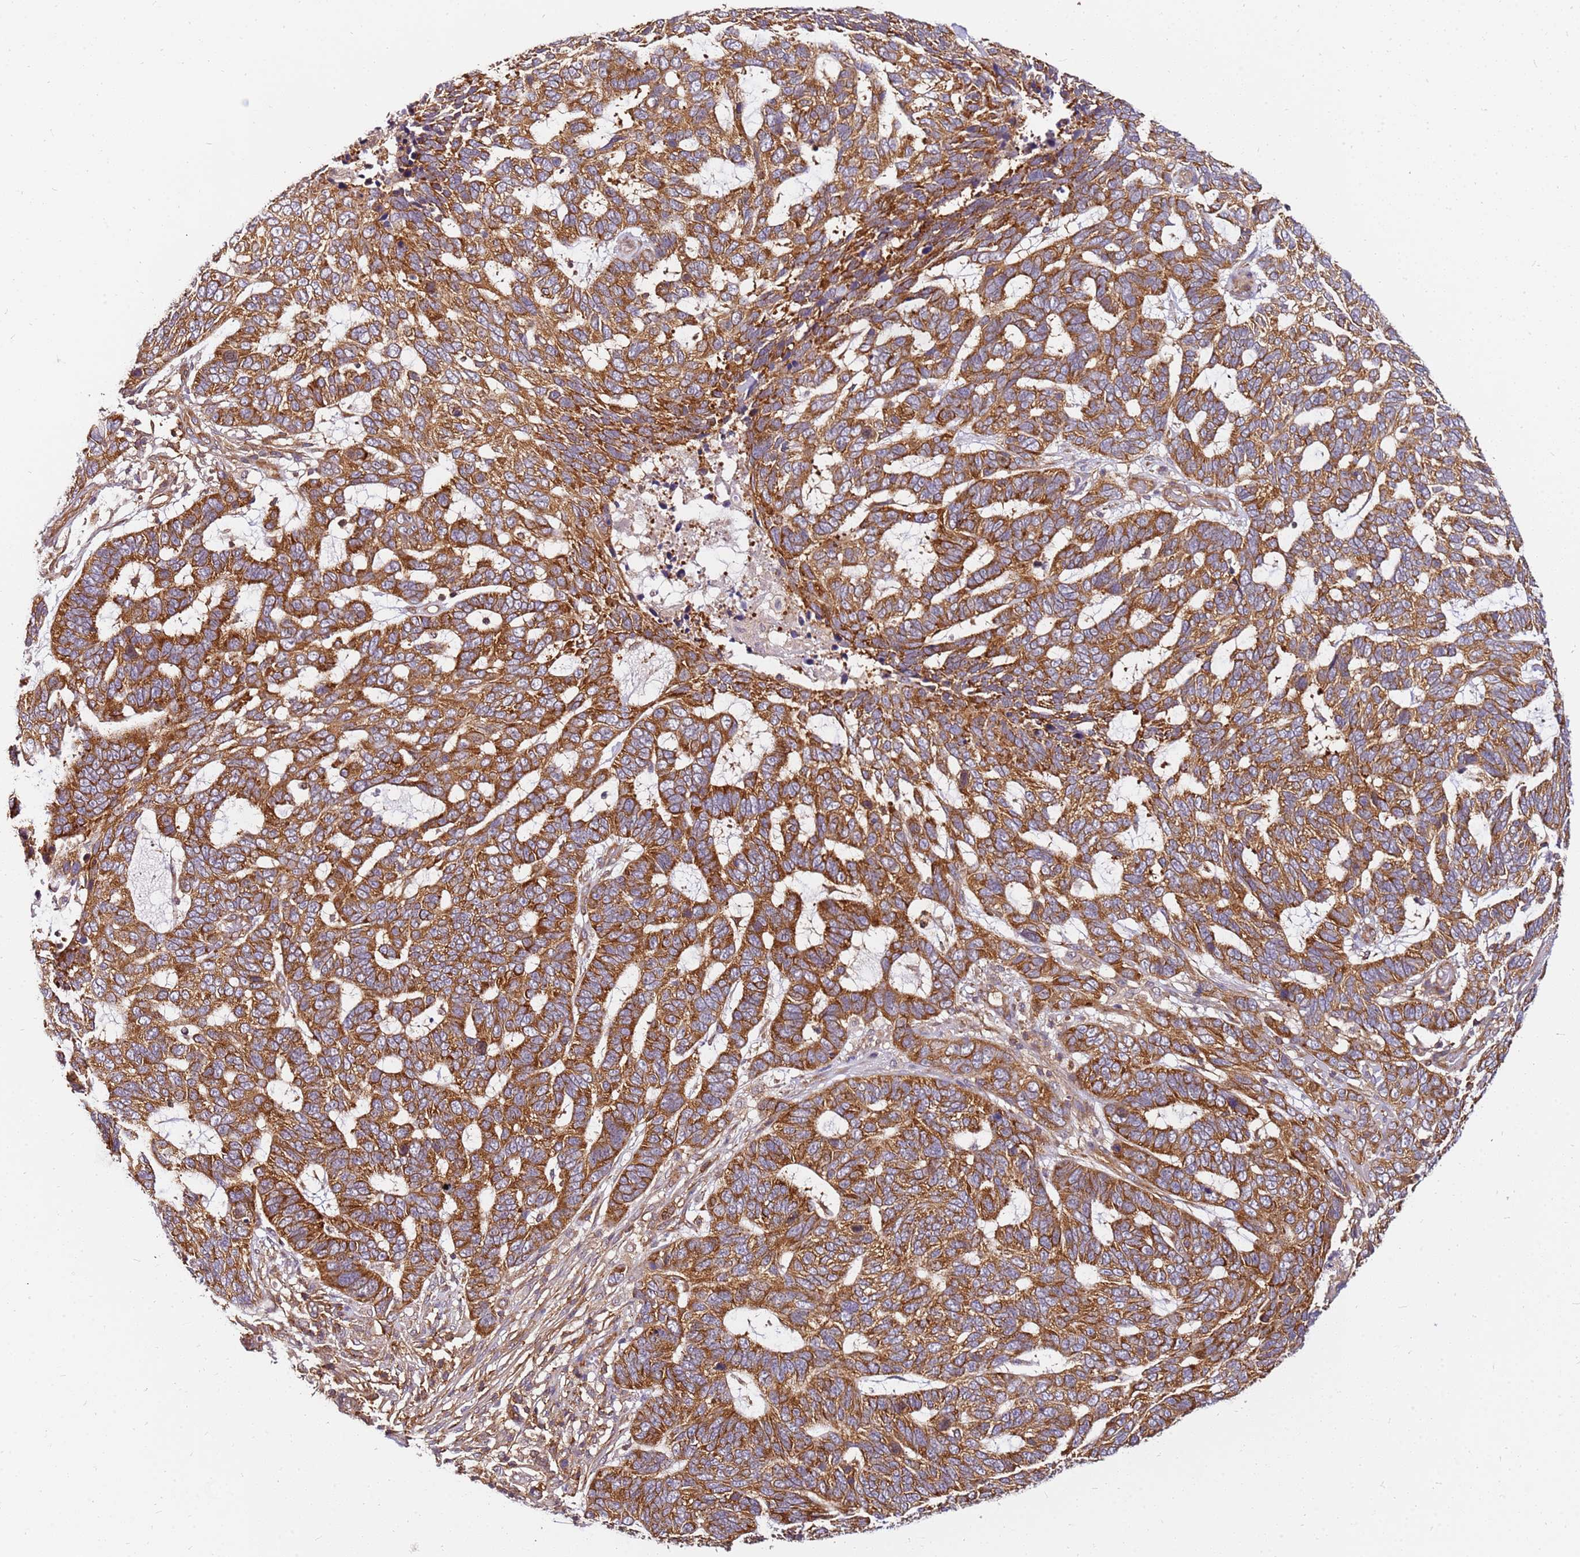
{"staining": {"intensity": "strong", "quantity": ">75%", "location": "cytoplasmic/membranous"}, "tissue": "skin cancer", "cell_type": "Tumor cells", "image_type": "cancer", "snomed": [{"axis": "morphology", "description": "Basal cell carcinoma"}, {"axis": "topography", "description": "Skin"}], "caption": "Immunohistochemical staining of skin cancer displays high levels of strong cytoplasmic/membranous staining in approximately >75% of tumor cells. The staining was performed using DAB (3,3'-diaminobenzidine) to visualize the protein expression in brown, while the nuclei were stained in blue with hematoxylin (Magnification: 20x).", "gene": "PIH1D1", "patient": {"sex": "female", "age": 65}}